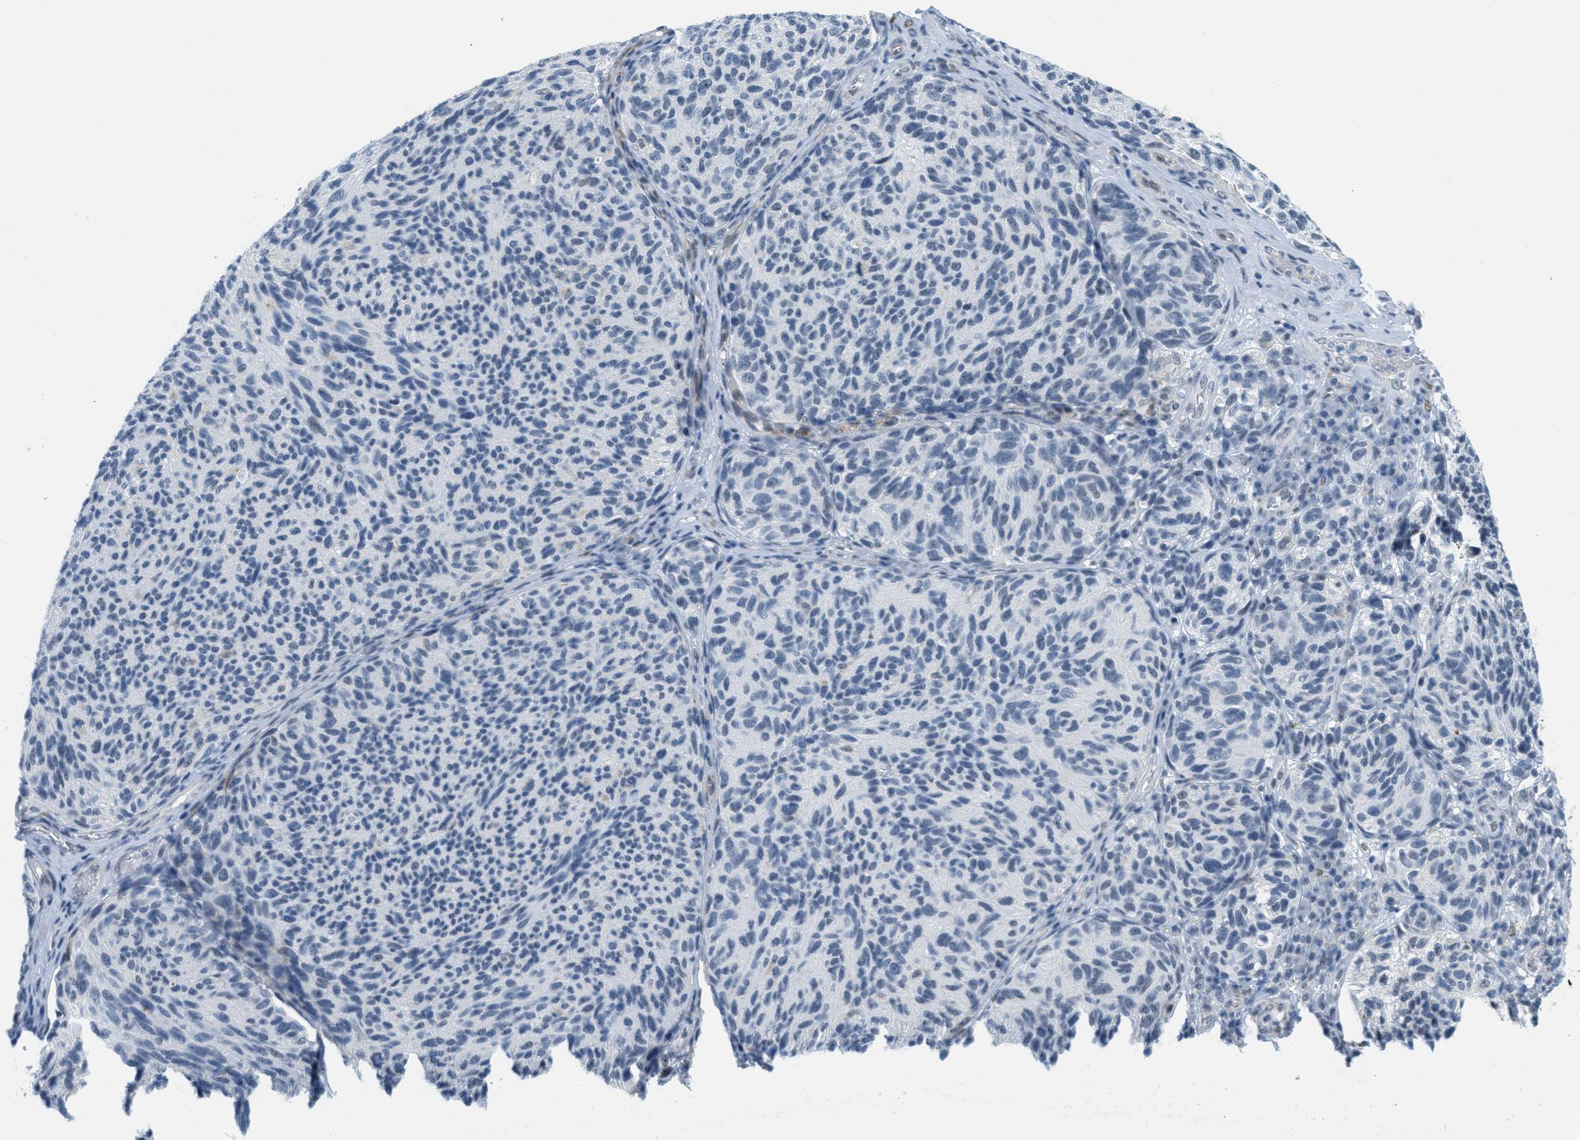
{"staining": {"intensity": "negative", "quantity": "none", "location": "none"}, "tissue": "melanoma", "cell_type": "Tumor cells", "image_type": "cancer", "snomed": [{"axis": "morphology", "description": "Malignant melanoma, NOS"}, {"axis": "topography", "description": "Skin"}], "caption": "Tumor cells are negative for brown protein staining in malignant melanoma.", "gene": "HS3ST2", "patient": {"sex": "female", "age": 73}}